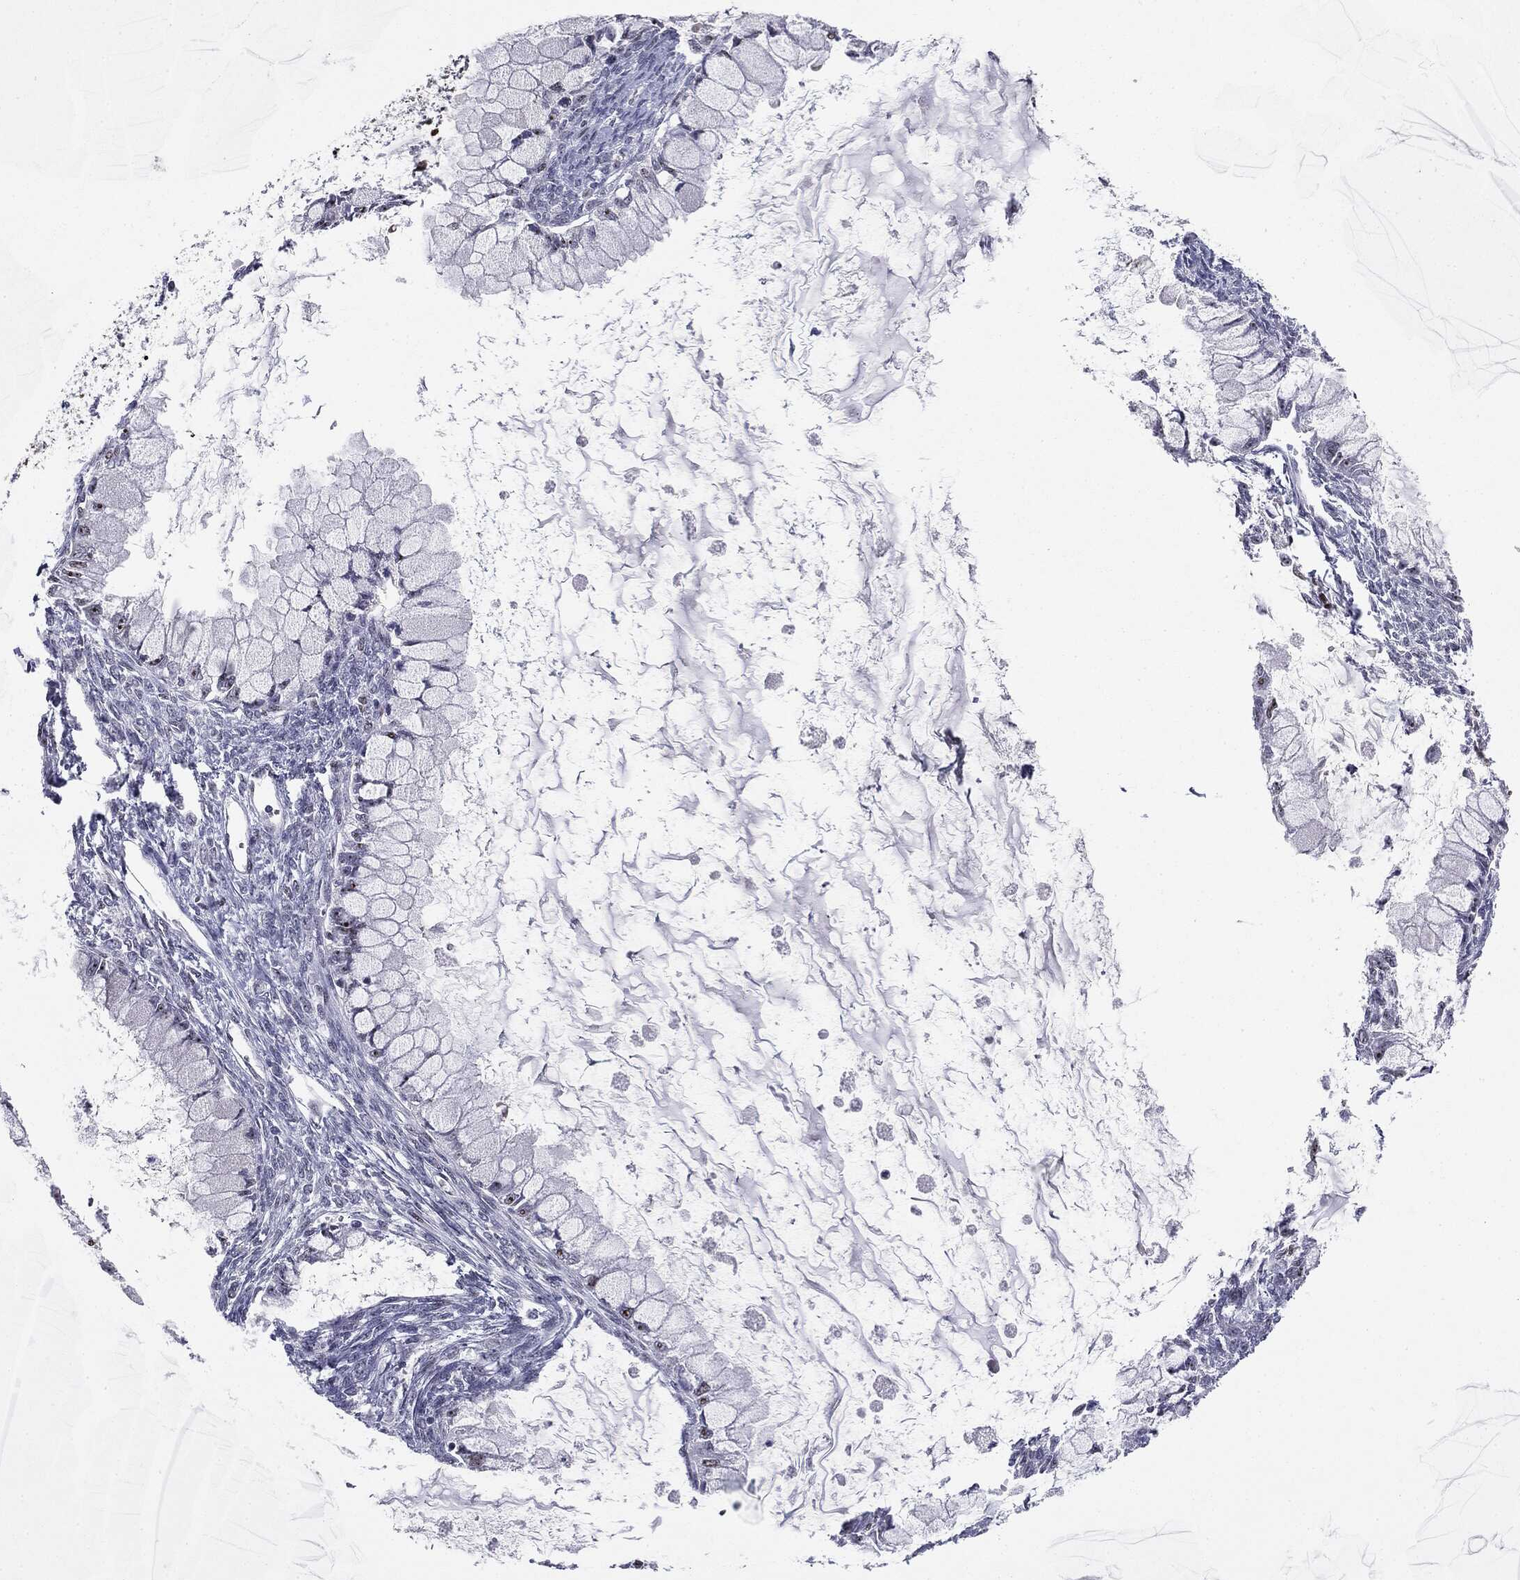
{"staining": {"intensity": "negative", "quantity": "none", "location": "none"}, "tissue": "ovarian cancer", "cell_type": "Tumor cells", "image_type": "cancer", "snomed": [{"axis": "morphology", "description": "Cystadenocarcinoma, mucinous, NOS"}, {"axis": "topography", "description": "Ovary"}], "caption": "Immunohistochemistry photomicrograph of human ovarian cancer stained for a protein (brown), which reveals no positivity in tumor cells. The staining was performed using DAB (3,3'-diaminobenzidine) to visualize the protein expression in brown, while the nuclei were stained in blue with hematoxylin (Magnification: 20x).", "gene": "MDC1", "patient": {"sex": "female", "age": 34}}